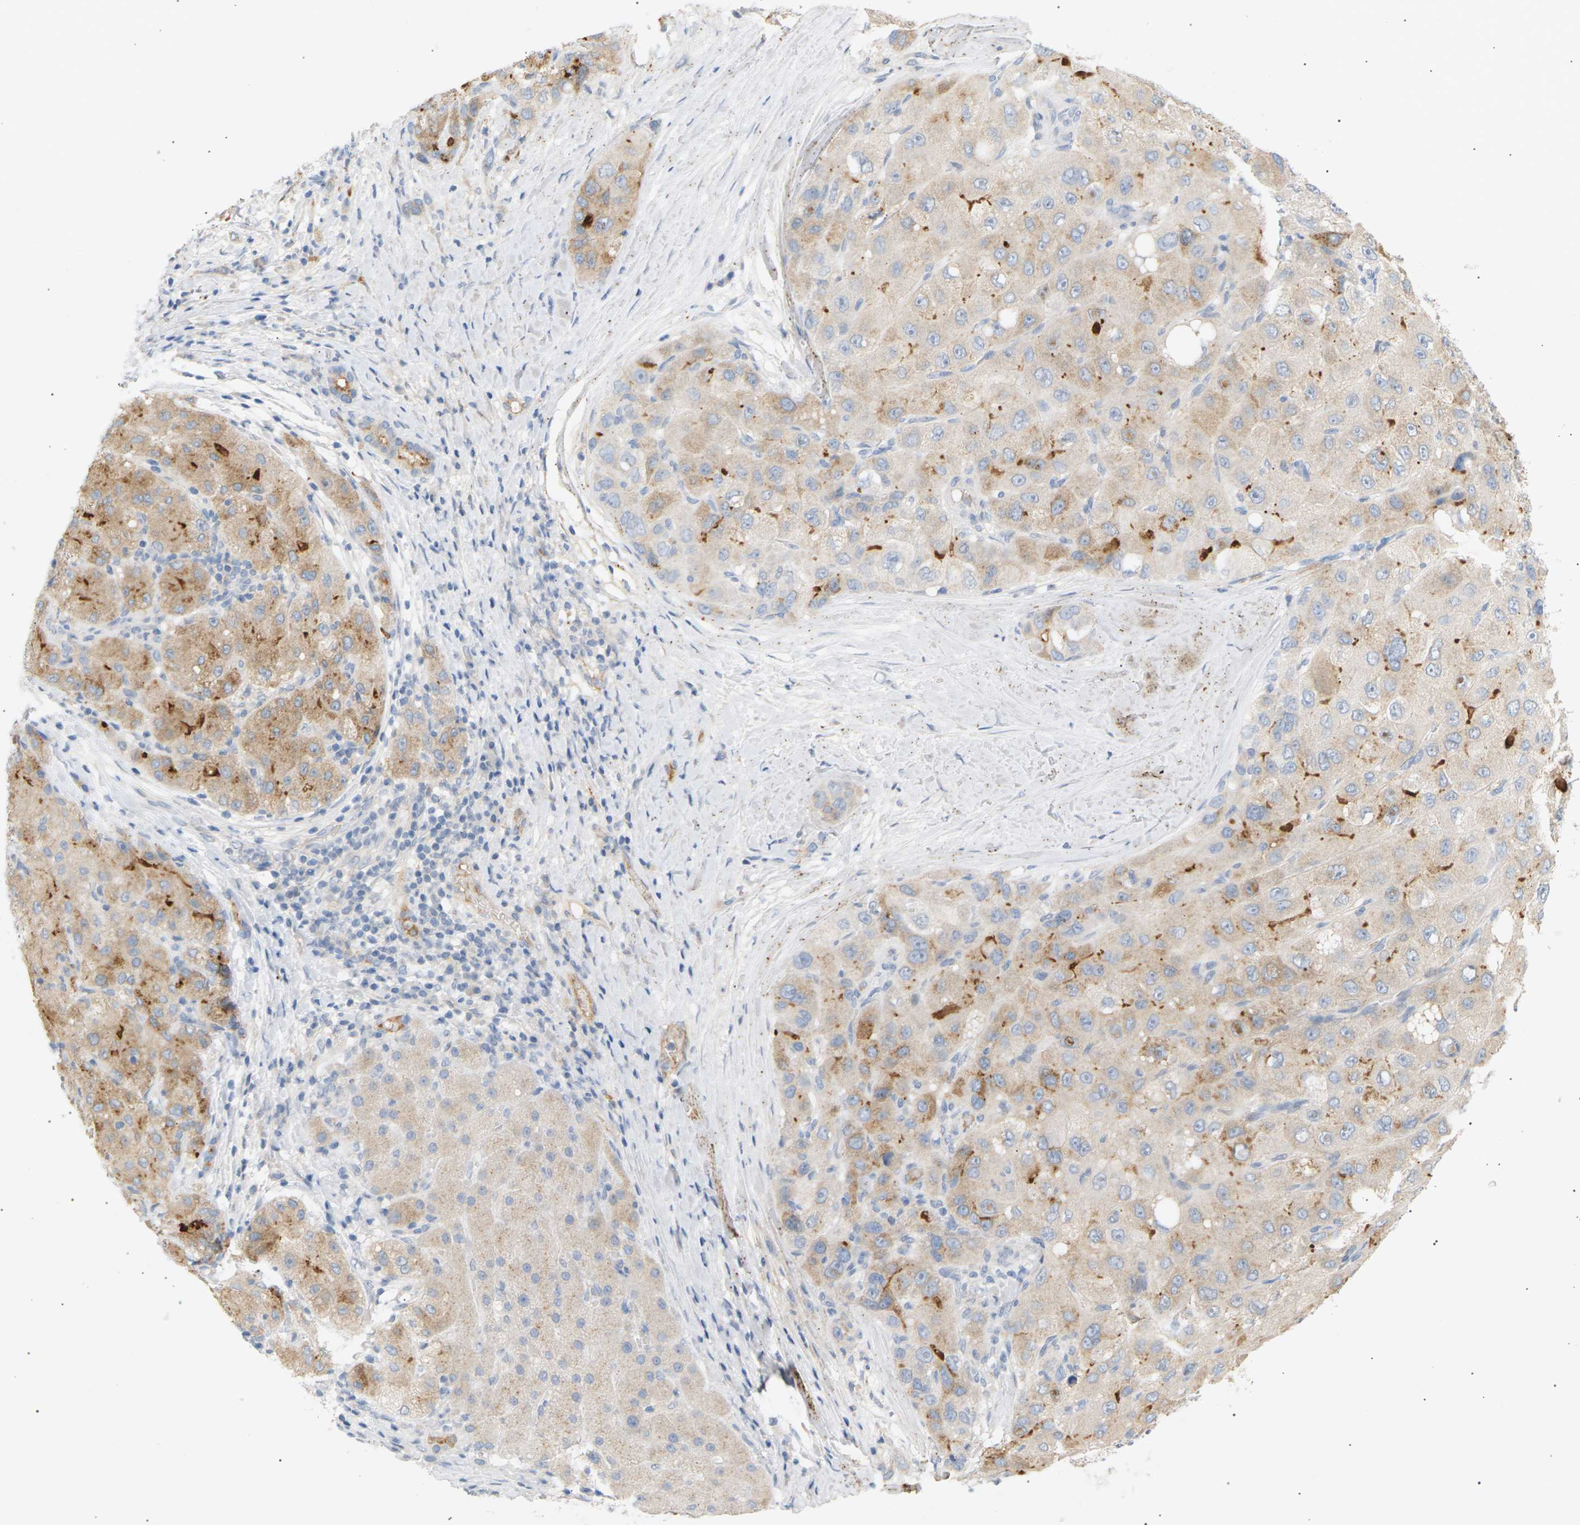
{"staining": {"intensity": "weak", "quantity": ">75%", "location": "cytoplasmic/membranous"}, "tissue": "liver cancer", "cell_type": "Tumor cells", "image_type": "cancer", "snomed": [{"axis": "morphology", "description": "Carcinoma, Hepatocellular, NOS"}, {"axis": "topography", "description": "Liver"}], "caption": "IHC staining of liver hepatocellular carcinoma, which shows low levels of weak cytoplasmic/membranous expression in approximately >75% of tumor cells indicating weak cytoplasmic/membranous protein positivity. The staining was performed using DAB (brown) for protein detection and nuclei were counterstained in hematoxylin (blue).", "gene": "CLU", "patient": {"sex": "male", "age": 80}}